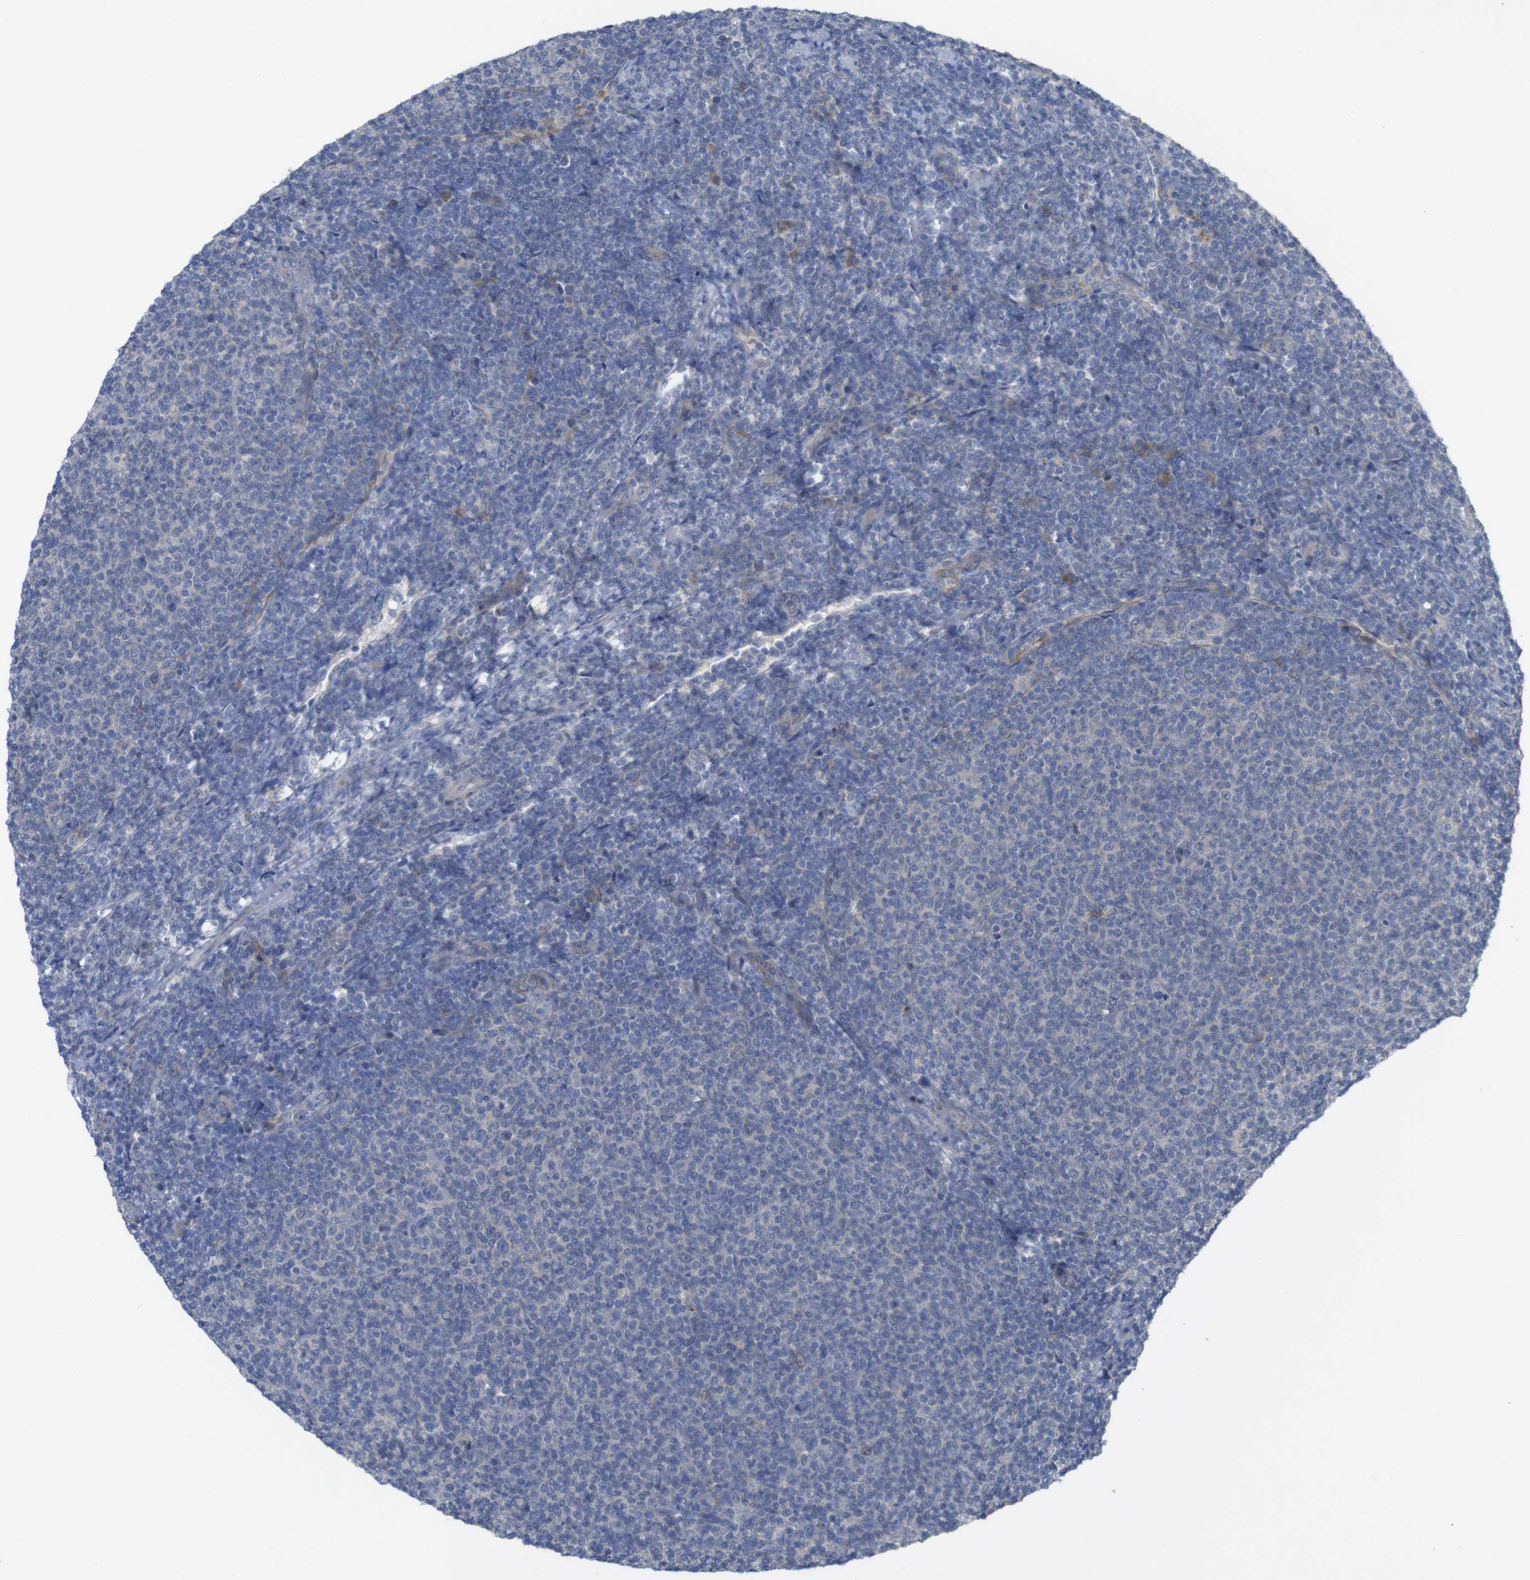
{"staining": {"intensity": "negative", "quantity": "none", "location": "none"}, "tissue": "lymphoma", "cell_type": "Tumor cells", "image_type": "cancer", "snomed": [{"axis": "morphology", "description": "Malignant lymphoma, non-Hodgkin's type, Low grade"}, {"axis": "topography", "description": "Lymph node"}], "caption": "The histopathology image displays no significant expression in tumor cells of low-grade malignant lymphoma, non-Hodgkin's type. The staining was performed using DAB to visualize the protein expression in brown, while the nuclei were stained in blue with hematoxylin (Magnification: 20x).", "gene": "BCAR3", "patient": {"sex": "male", "age": 66}}